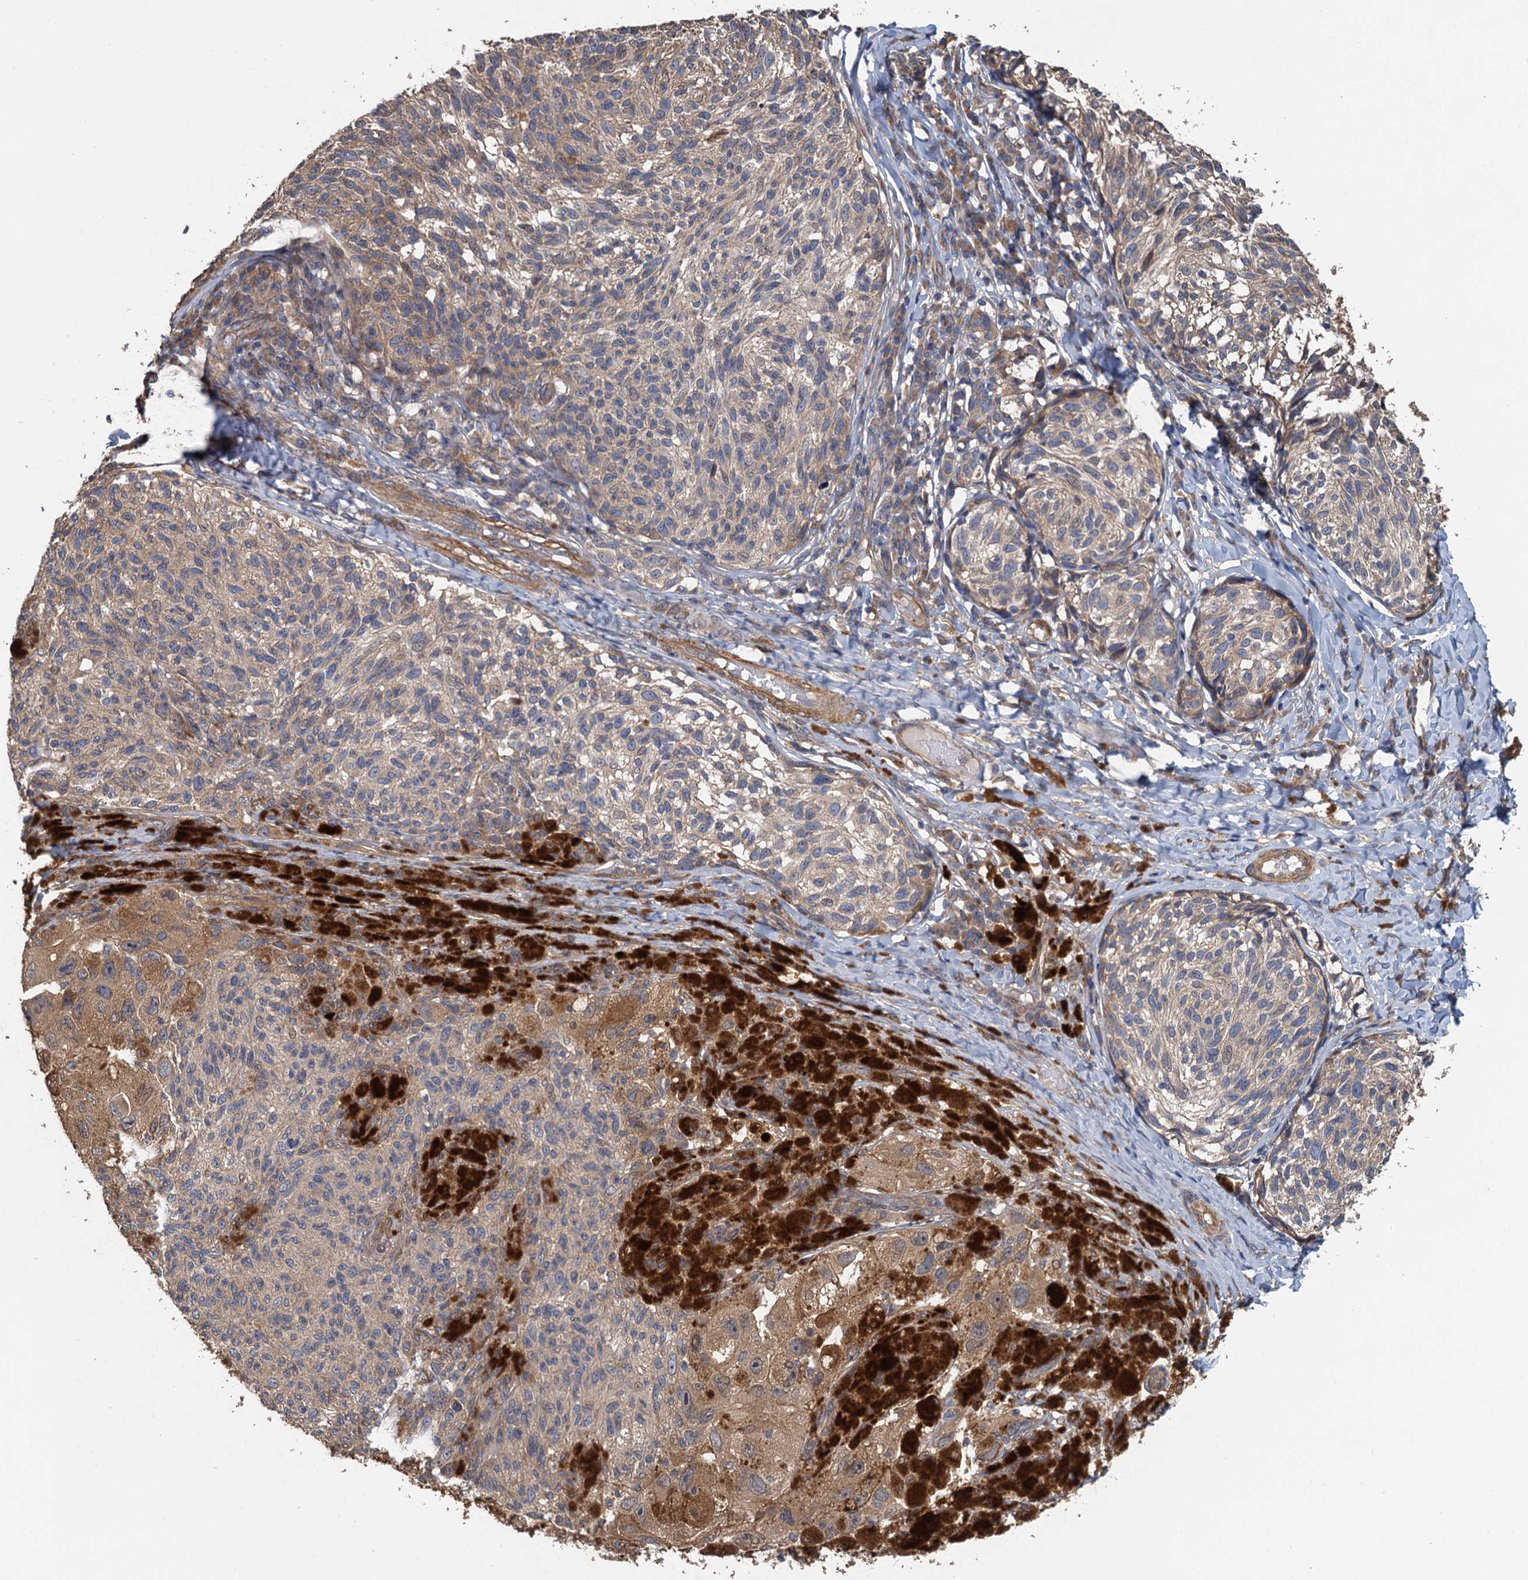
{"staining": {"intensity": "moderate", "quantity": "<25%", "location": "cytoplasmic/membranous"}, "tissue": "melanoma", "cell_type": "Tumor cells", "image_type": "cancer", "snomed": [{"axis": "morphology", "description": "Malignant melanoma, NOS"}, {"axis": "topography", "description": "Skin"}], "caption": "Melanoma stained with a brown dye exhibits moderate cytoplasmic/membranous positive expression in about <25% of tumor cells.", "gene": "MEAK7", "patient": {"sex": "female", "age": 73}}